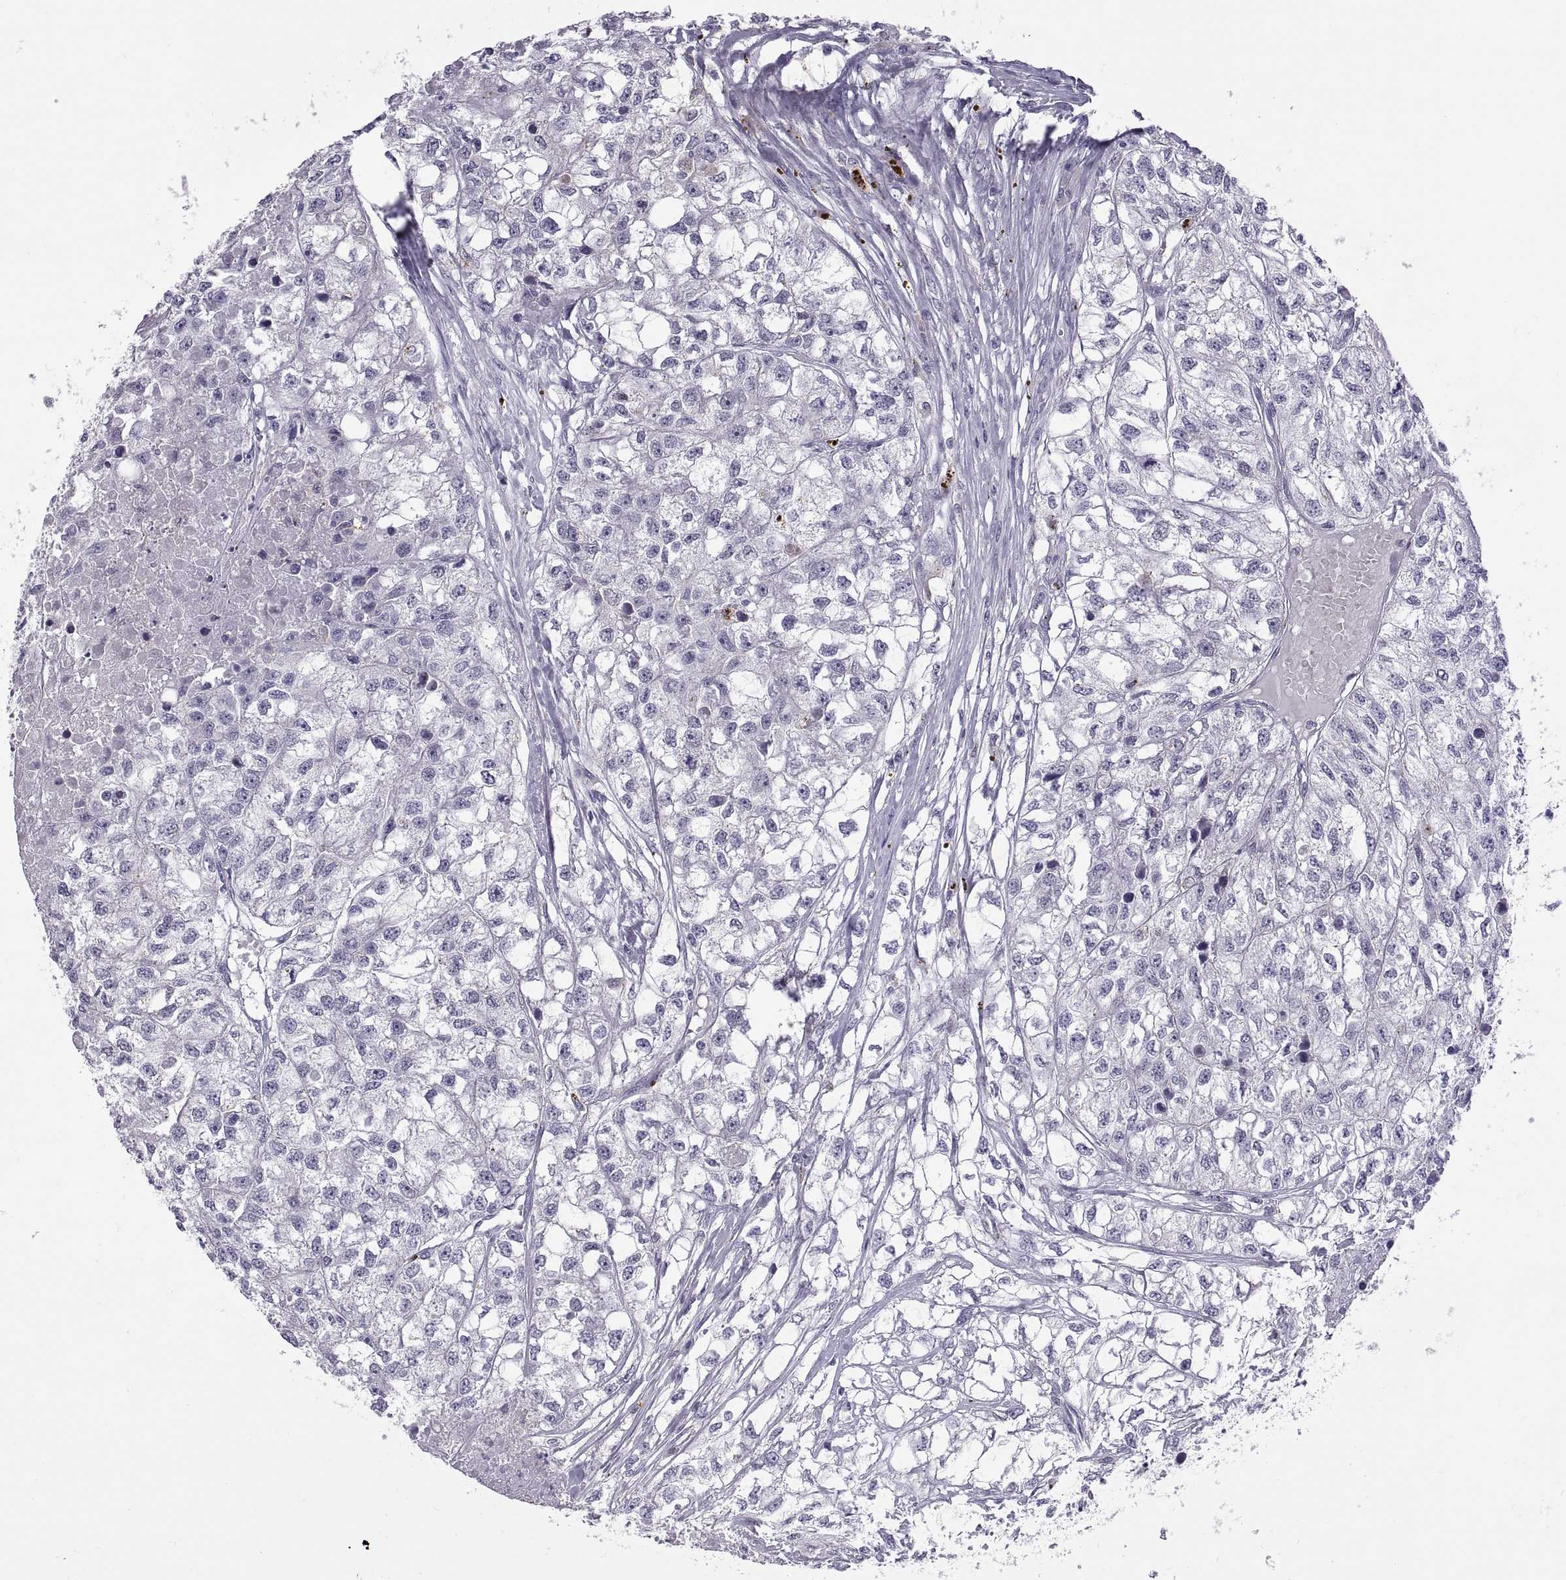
{"staining": {"intensity": "negative", "quantity": "none", "location": "none"}, "tissue": "renal cancer", "cell_type": "Tumor cells", "image_type": "cancer", "snomed": [{"axis": "morphology", "description": "Adenocarcinoma, NOS"}, {"axis": "topography", "description": "Kidney"}], "caption": "DAB (3,3'-diaminobenzidine) immunohistochemical staining of human adenocarcinoma (renal) shows no significant staining in tumor cells.", "gene": "RGS19", "patient": {"sex": "male", "age": 56}}